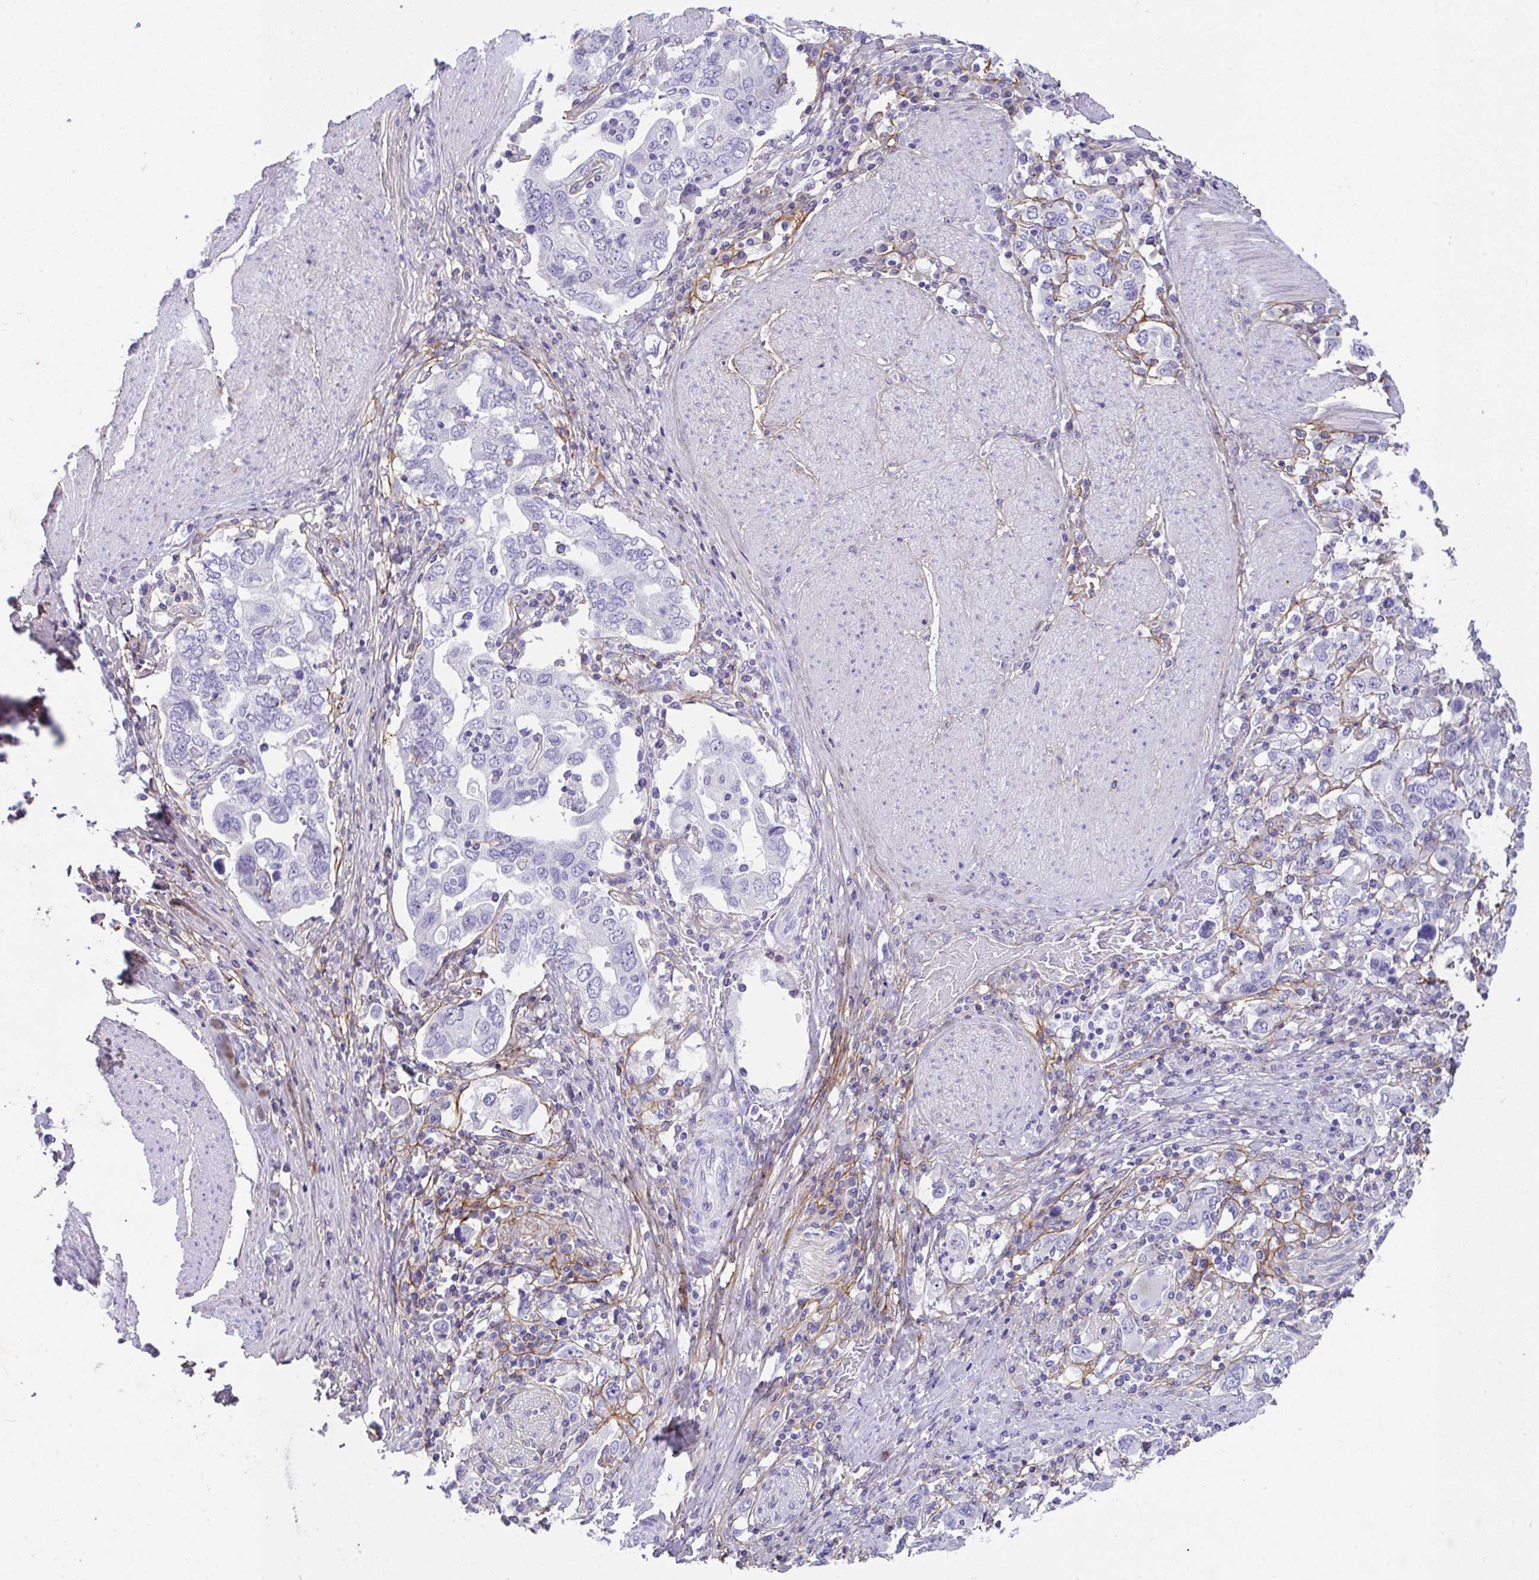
{"staining": {"intensity": "negative", "quantity": "none", "location": "none"}, "tissue": "stomach cancer", "cell_type": "Tumor cells", "image_type": "cancer", "snomed": [{"axis": "morphology", "description": "Adenocarcinoma, NOS"}, {"axis": "topography", "description": "Stomach, upper"}, {"axis": "topography", "description": "Stomach"}], "caption": "DAB (3,3'-diaminobenzidine) immunohistochemical staining of human adenocarcinoma (stomach) exhibits no significant expression in tumor cells.", "gene": "LHFPL6", "patient": {"sex": "male", "age": 62}}